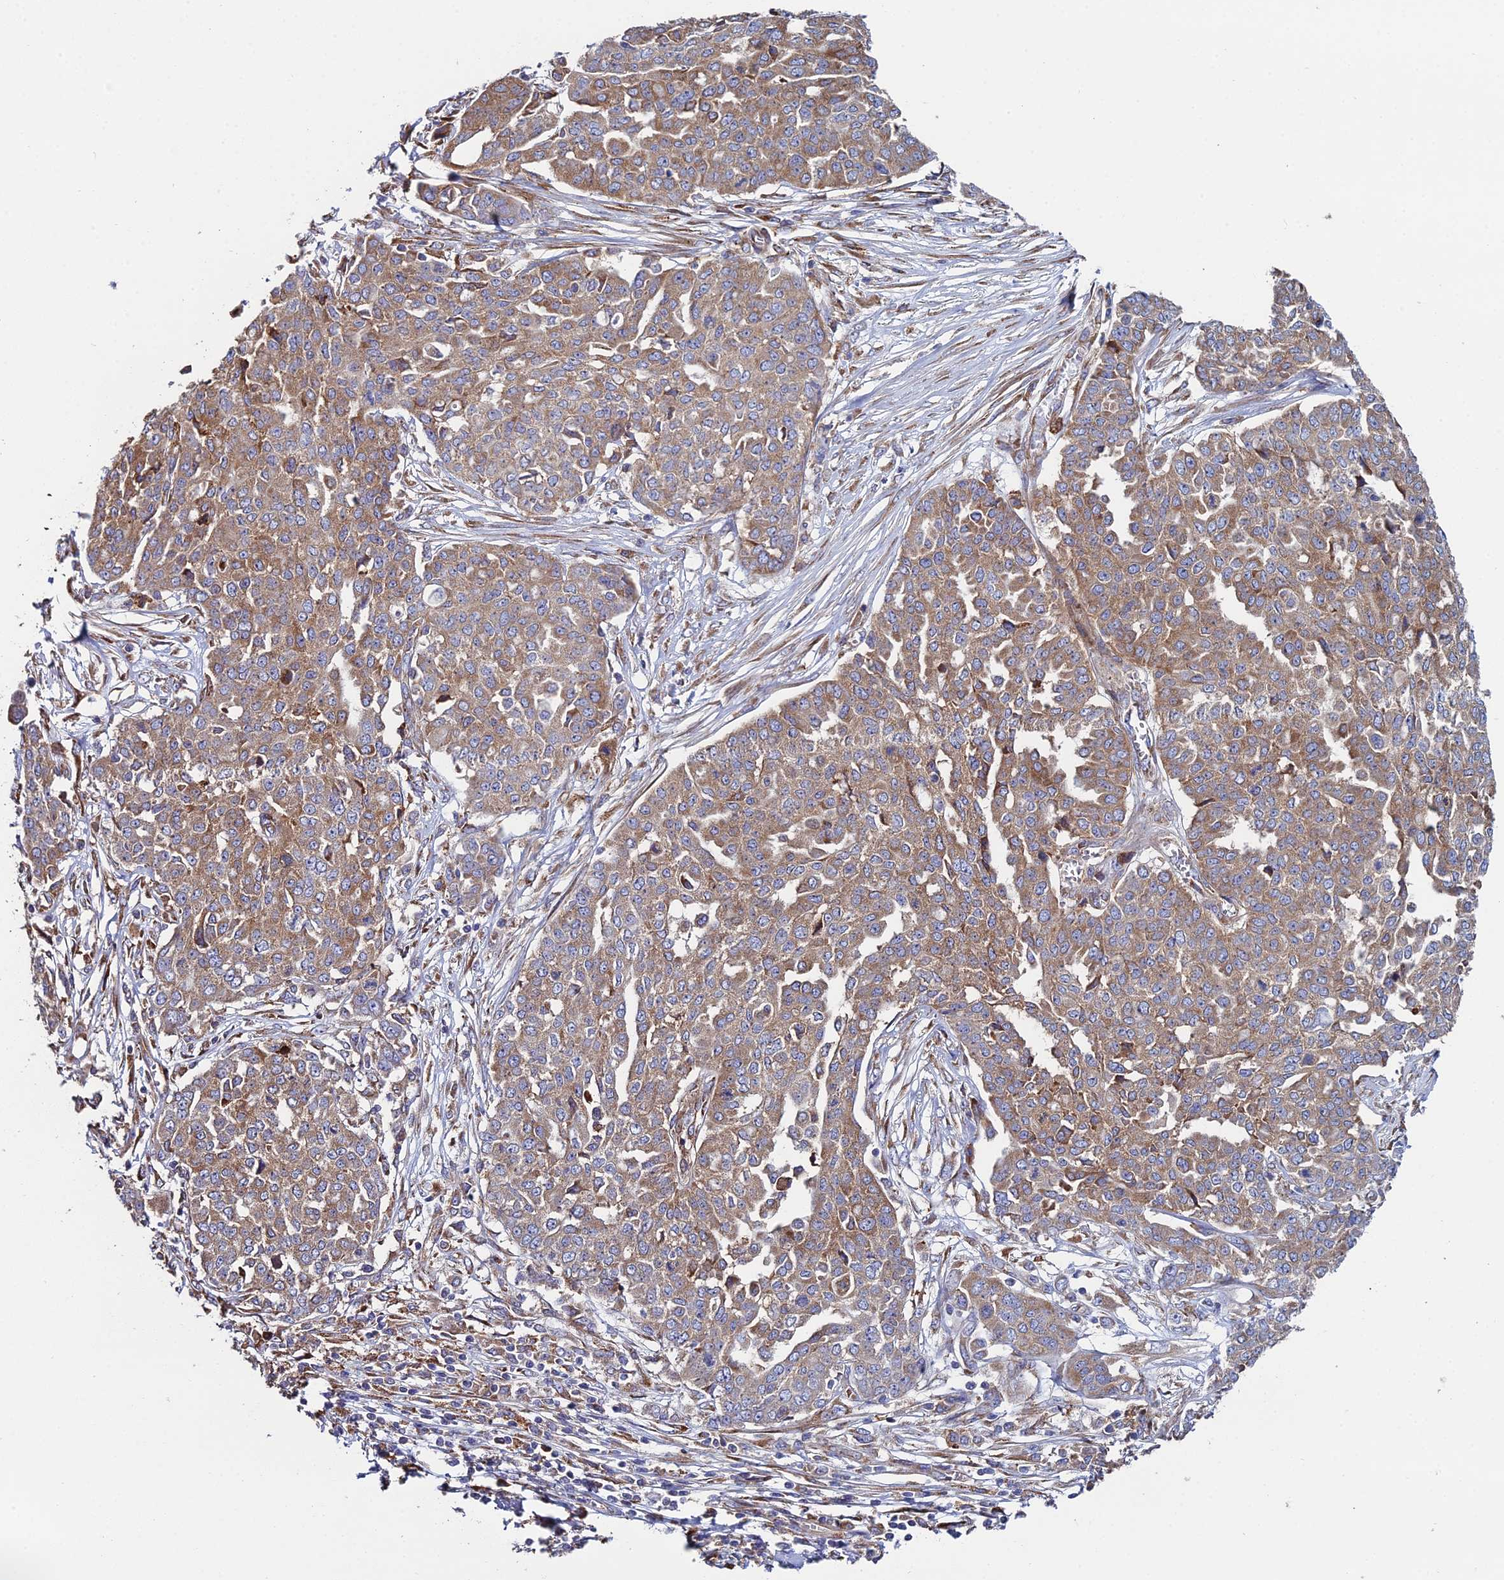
{"staining": {"intensity": "moderate", "quantity": "25%-75%", "location": "cytoplasmic/membranous"}, "tissue": "ovarian cancer", "cell_type": "Tumor cells", "image_type": "cancer", "snomed": [{"axis": "morphology", "description": "Cystadenocarcinoma, serous, NOS"}, {"axis": "topography", "description": "Soft tissue"}, {"axis": "topography", "description": "Ovary"}], "caption": "This is an image of immunohistochemistry staining of ovarian cancer, which shows moderate staining in the cytoplasmic/membranous of tumor cells.", "gene": "CLCN3", "patient": {"sex": "female", "age": 57}}